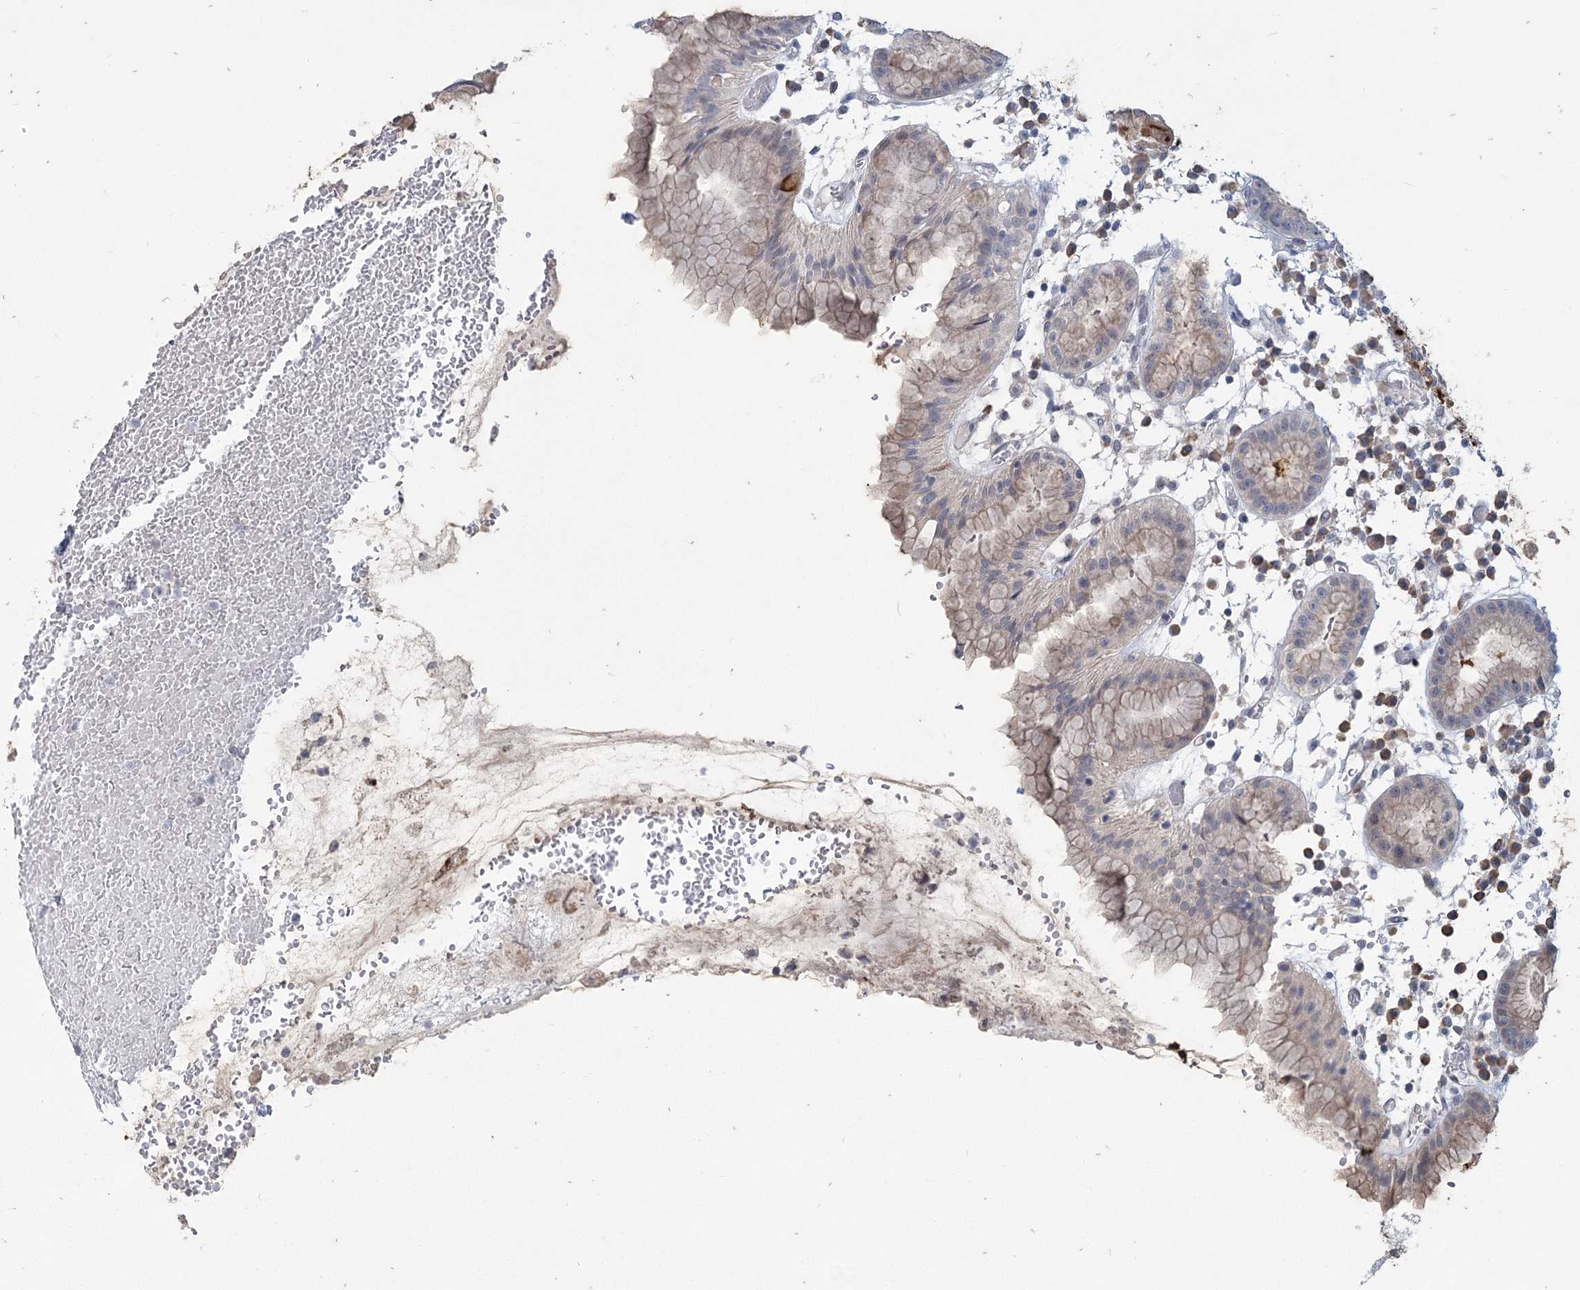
{"staining": {"intensity": "weak", "quantity": "<25%", "location": "cytoplasmic/membranous"}, "tissue": "stomach", "cell_type": "Glandular cells", "image_type": "normal", "snomed": [{"axis": "morphology", "description": "Normal tissue, NOS"}, {"axis": "topography", "description": "Stomach"}, {"axis": "topography", "description": "Stomach, lower"}], "caption": "IHC photomicrograph of unremarkable human stomach stained for a protein (brown), which exhibits no expression in glandular cells.", "gene": "SLC9A3", "patient": {"sex": "female", "age": 75}}